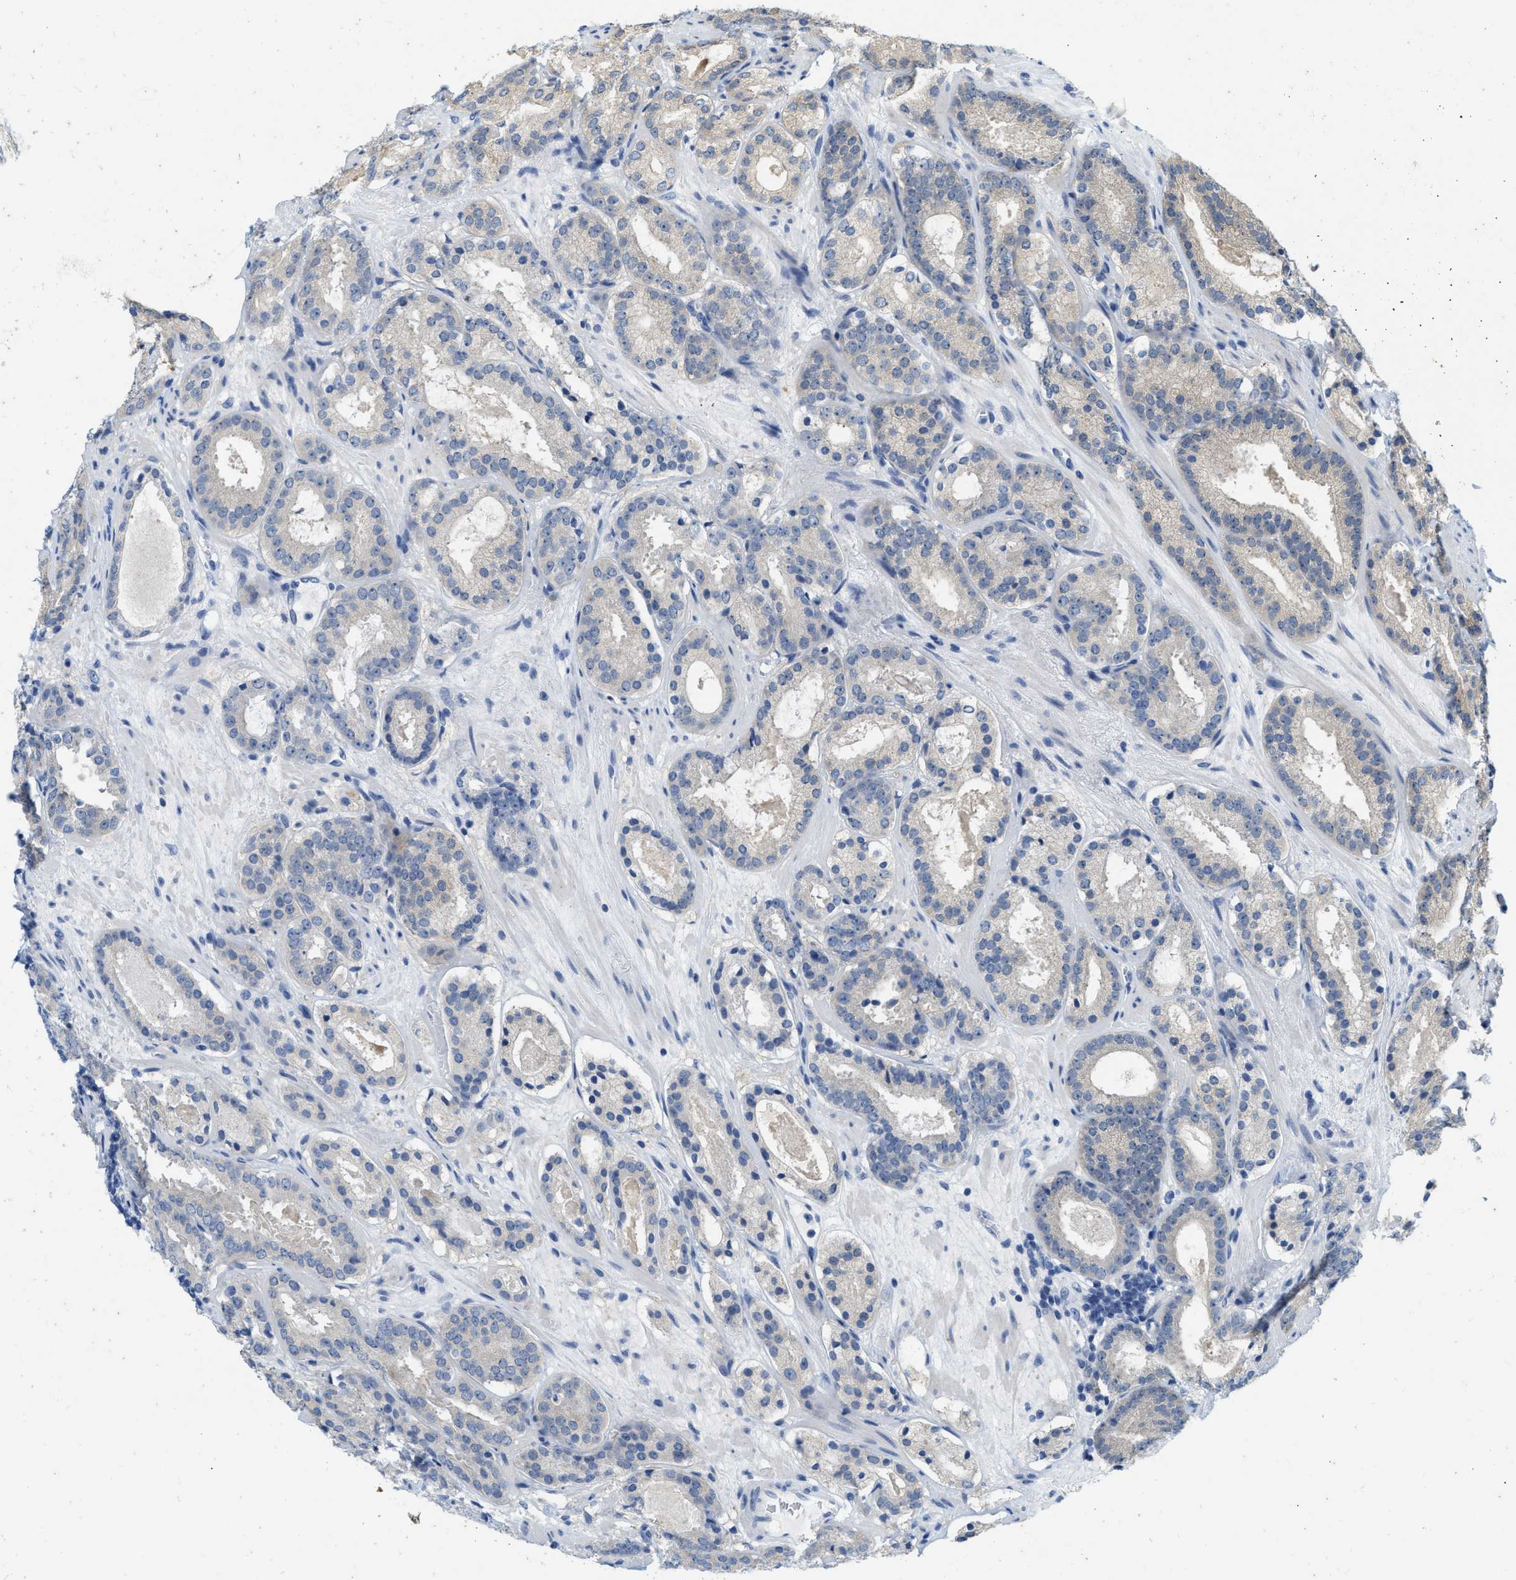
{"staining": {"intensity": "negative", "quantity": "none", "location": "none"}, "tissue": "prostate cancer", "cell_type": "Tumor cells", "image_type": "cancer", "snomed": [{"axis": "morphology", "description": "Adenocarcinoma, Low grade"}, {"axis": "topography", "description": "Prostate"}], "caption": "The immunohistochemistry (IHC) micrograph has no significant staining in tumor cells of low-grade adenocarcinoma (prostate) tissue.", "gene": "ABCB11", "patient": {"sex": "male", "age": 69}}